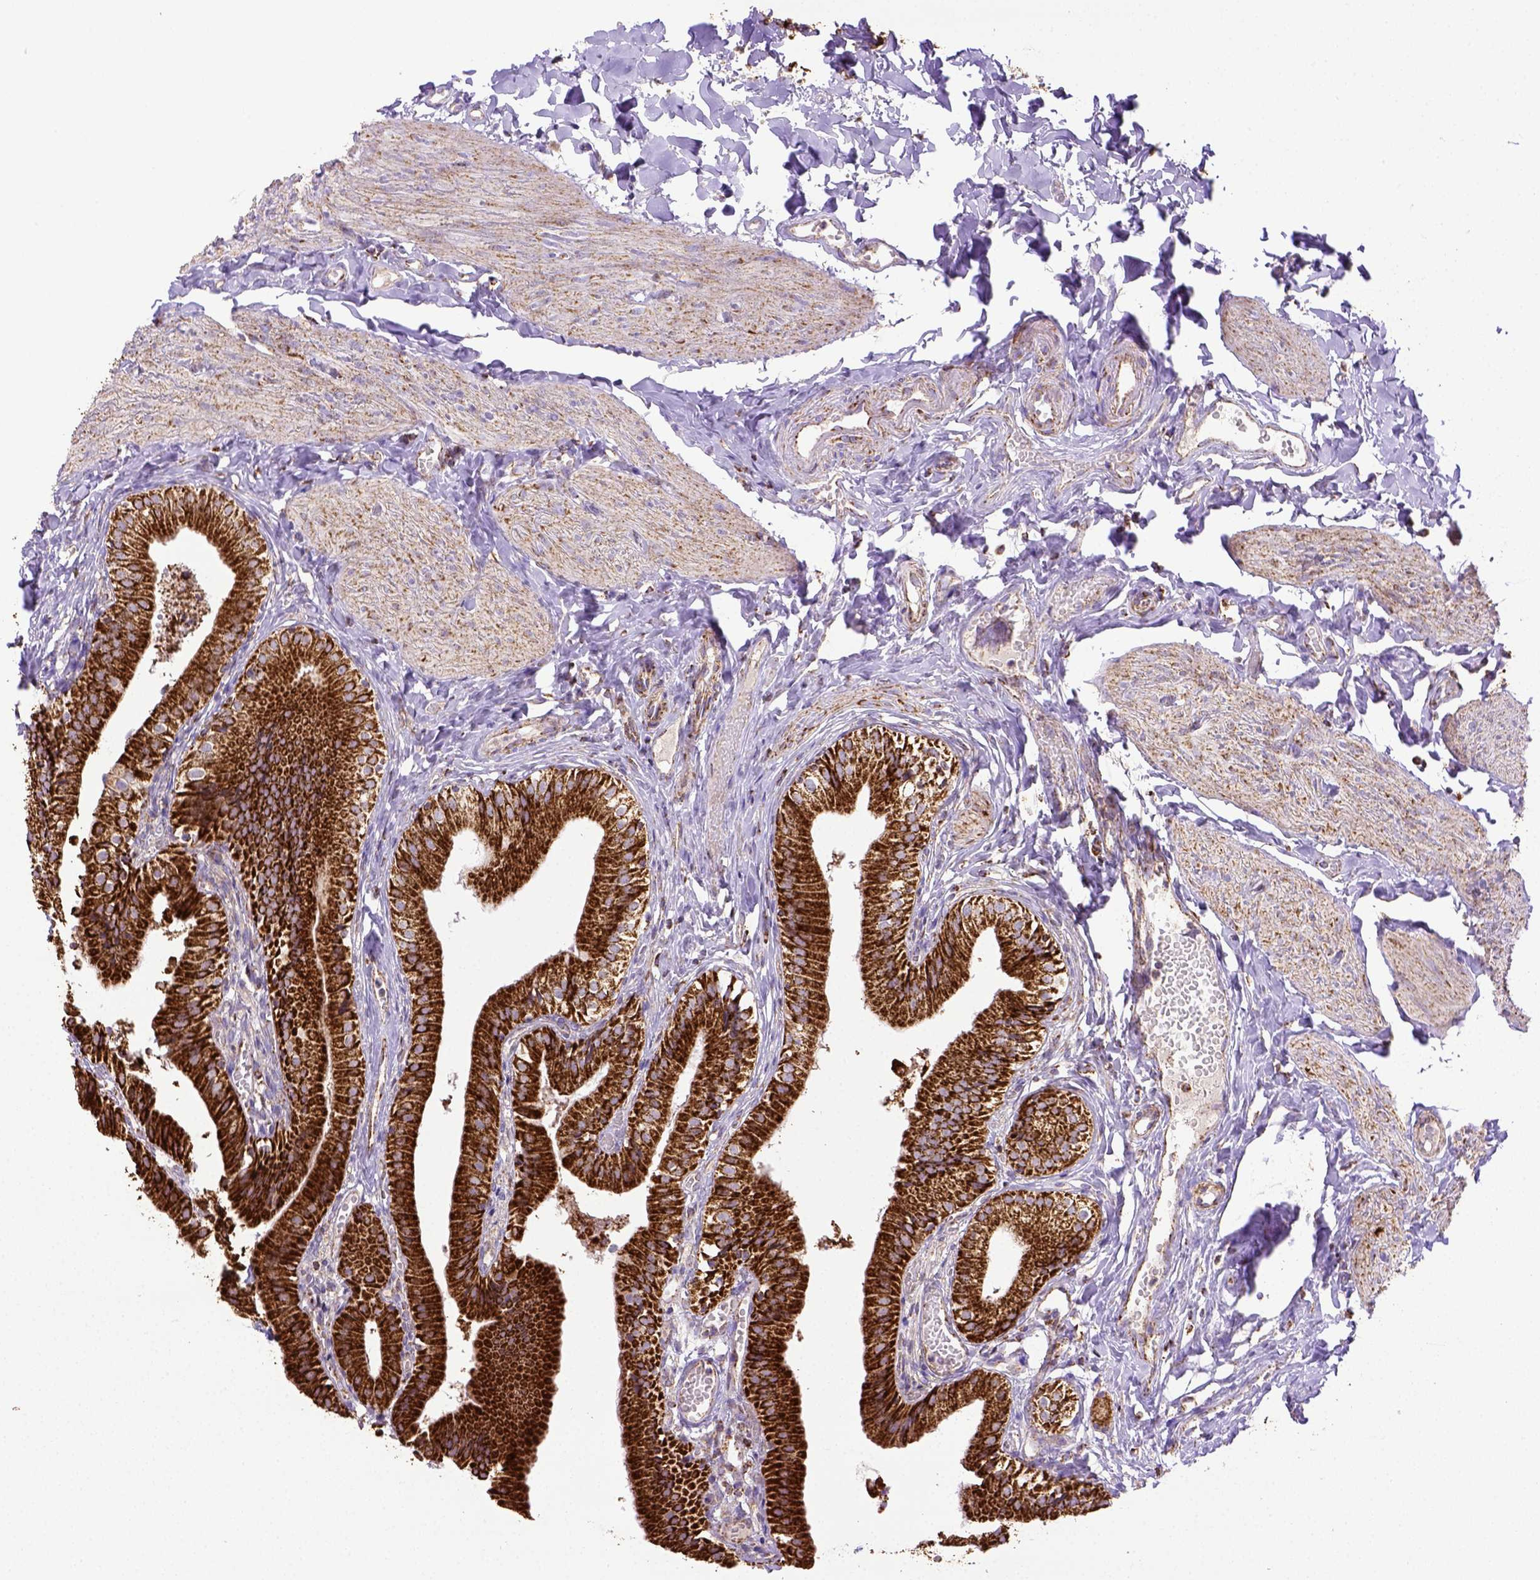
{"staining": {"intensity": "strong", "quantity": ">75%", "location": "cytoplasmic/membranous"}, "tissue": "gallbladder", "cell_type": "Glandular cells", "image_type": "normal", "snomed": [{"axis": "morphology", "description": "Normal tissue, NOS"}, {"axis": "topography", "description": "Gallbladder"}], "caption": "Protein expression analysis of benign human gallbladder reveals strong cytoplasmic/membranous expression in about >75% of glandular cells. The staining is performed using DAB (3,3'-diaminobenzidine) brown chromogen to label protein expression. The nuclei are counter-stained blue using hematoxylin.", "gene": "MT", "patient": {"sex": "female", "age": 47}}